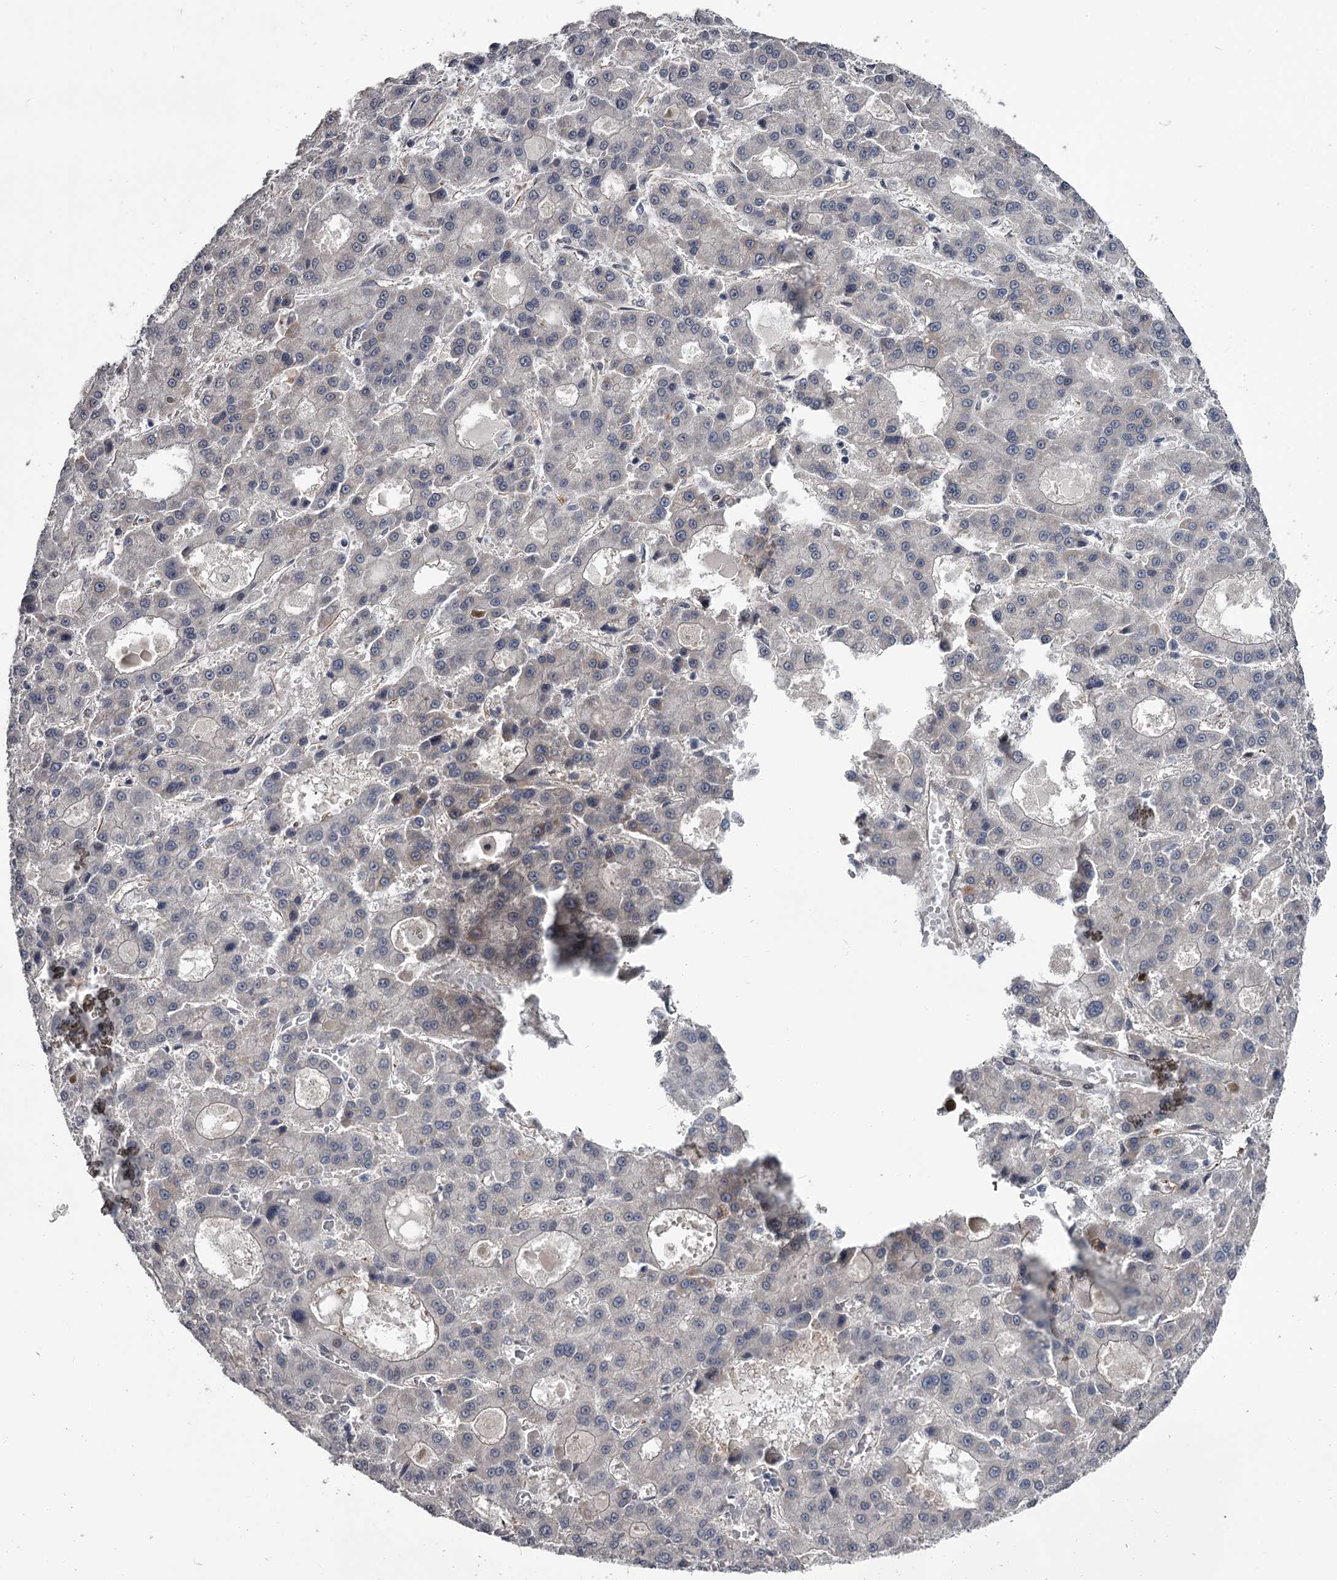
{"staining": {"intensity": "negative", "quantity": "none", "location": "none"}, "tissue": "liver cancer", "cell_type": "Tumor cells", "image_type": "cancer", "snomed": [{"axis": "morphology", "description": "Carcinoma, Hepatocellular, NOS"}, {"axis": "topography", "description": "Liver"}], "caption": "Histopathology image shows no protein positivity in tumor cells of liver cancer tissue. (IHC, brightfield microscopy, high magnification).", "gene": "PRPF40B", "patient": {"sex": "male", "age": 70}}